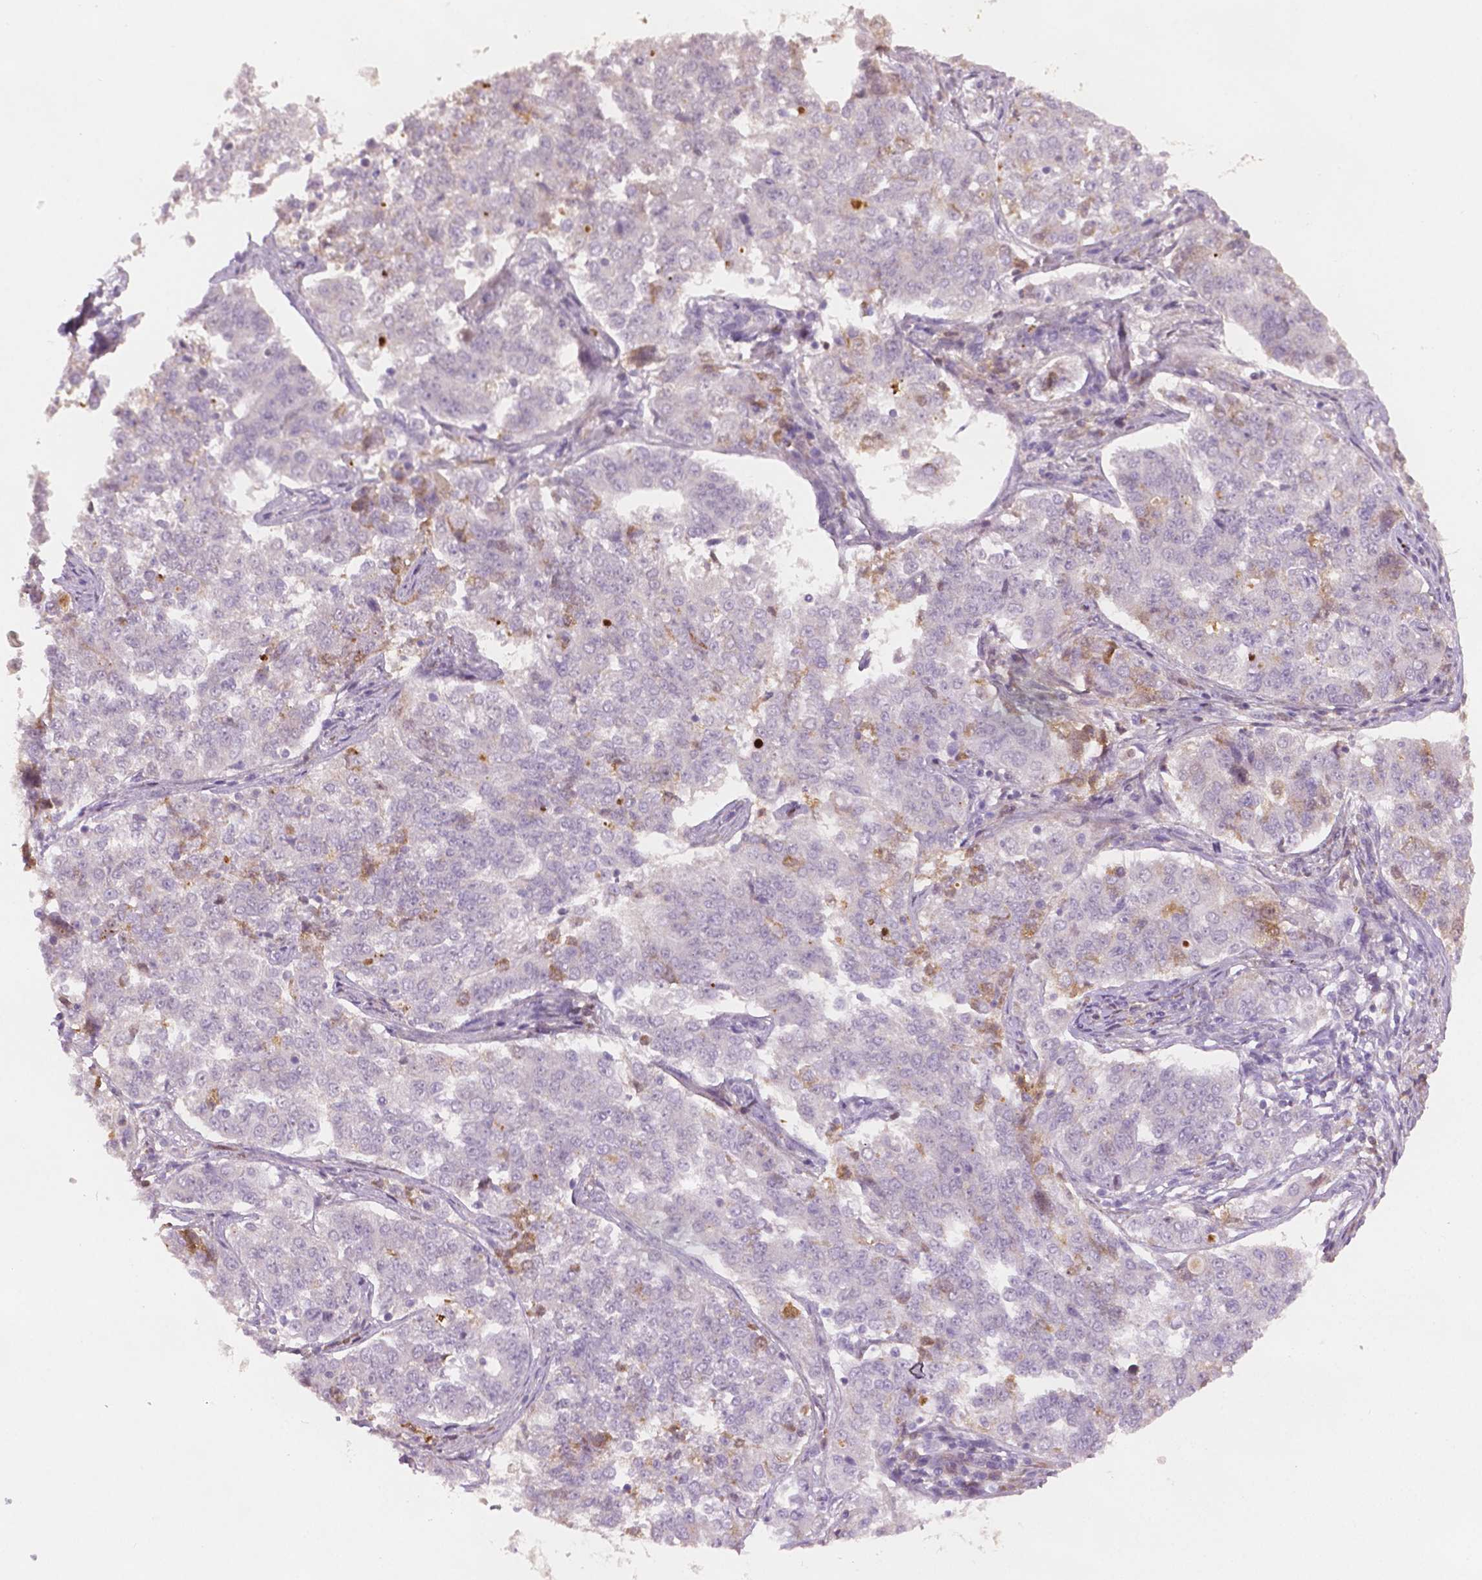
{"staining": {"intensity": "weak", "quantity": "<25%", "location": "cytoplasmic/membranous"}, "tissue": "endometrial cancer", "cell_type": "Tumor cells", "image_type": "cancer", "snomed": [{"axis": "morphology", "description": "Adenocarcinoma, NOS"}, {"axis": "topography", "description": "Endometrium"}], "caption": "IHC of human endometrial cancer displays no staining in tumor cells.", "gene": "APOA4", "patient": {"sex": "female", "age": 43}}